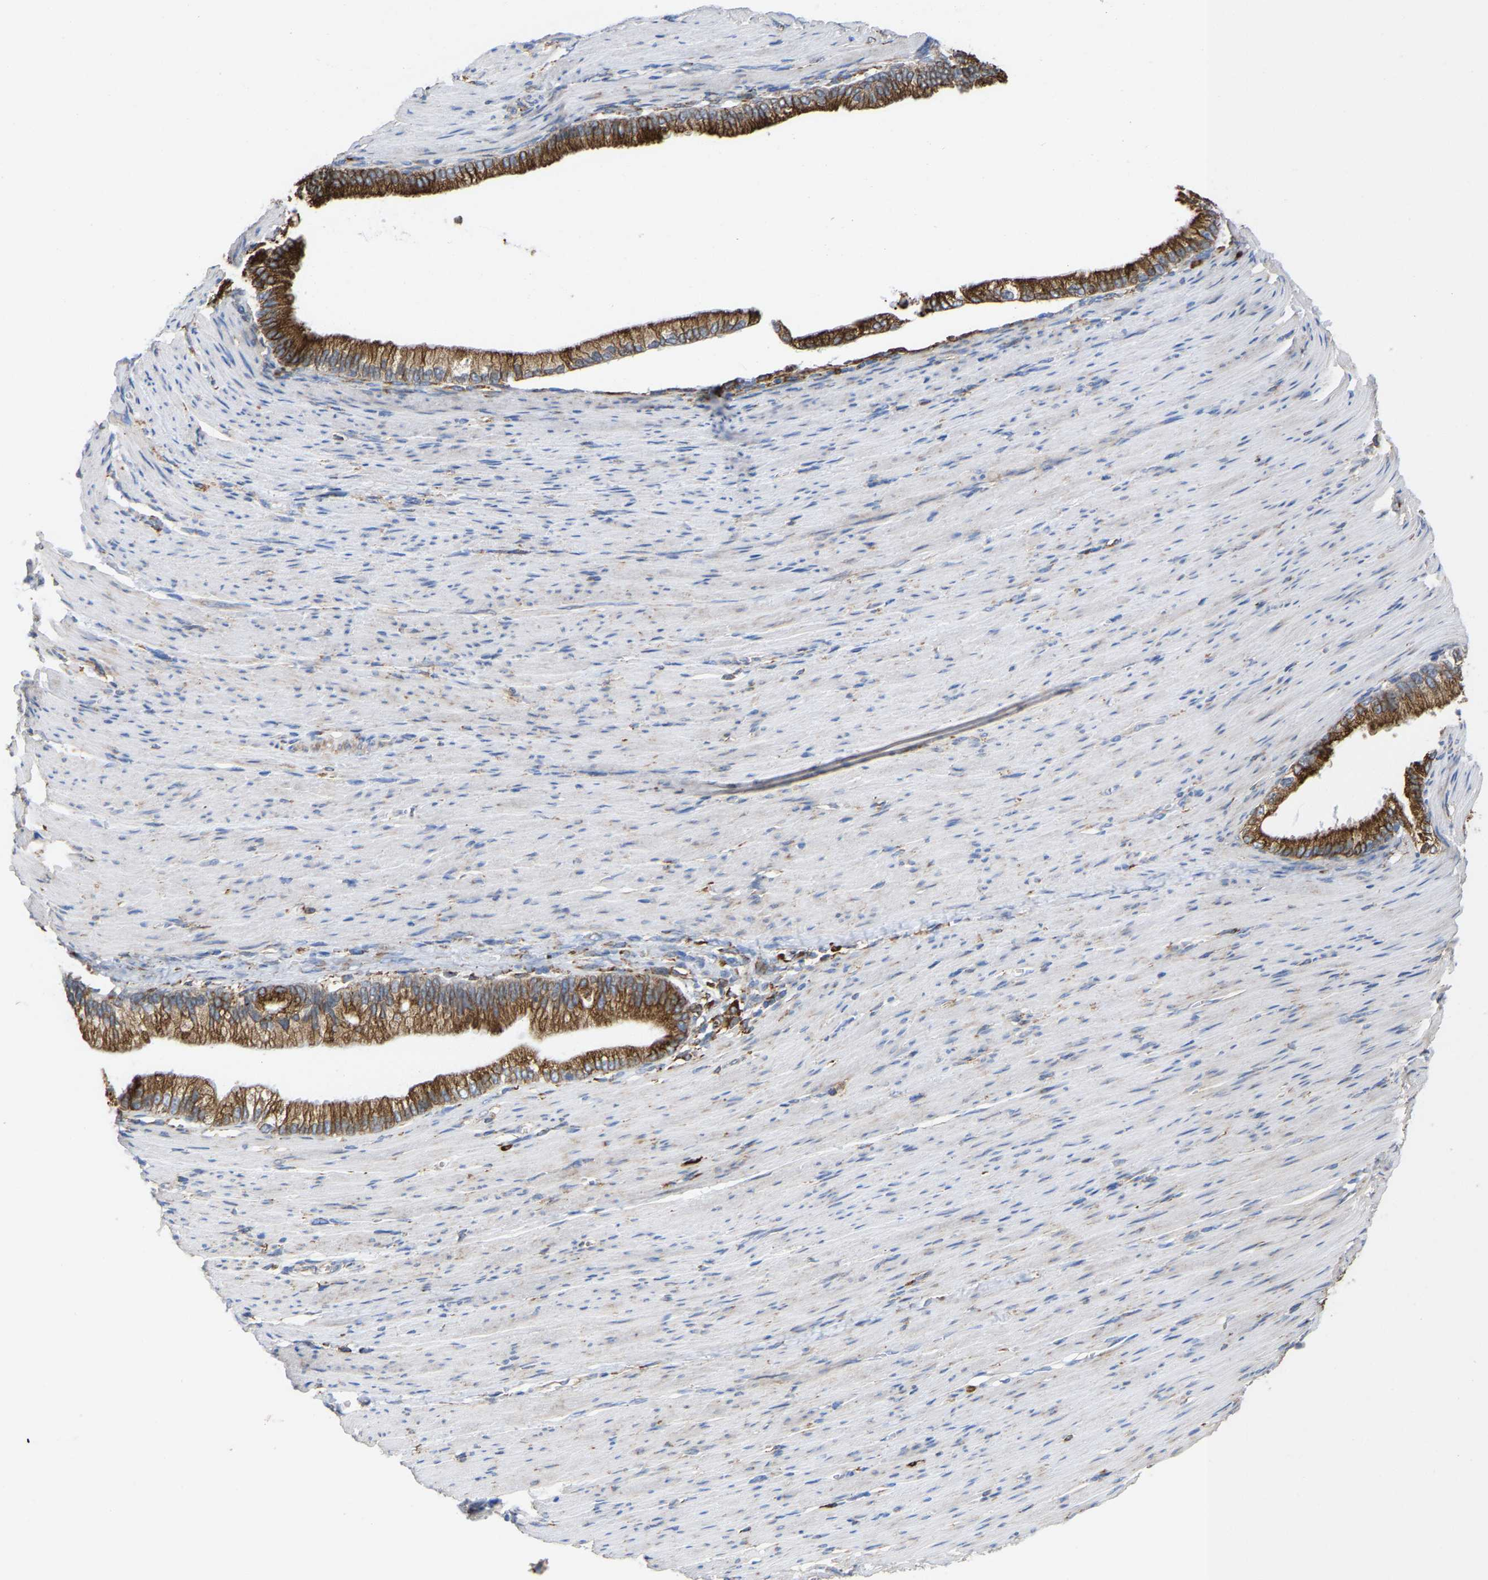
{"staining": {"intensity": "moderate", "quantity": ">75%", "location": "cytoplasmic/membranous"}, "tissue": "pancreatic cancer", "cell_type": "Tumor cells", "image_type": "cancer", "snomed": [{"axis": "morphology", "description": "Adenocarcinoma, NOS"}, {"axis": "topography", "description": "Pancreas"}], "caption": "IHC photomicrograph of human adenocarcinoma (pancreatic) stained for a protein (brown), which demonstrates medium levels of moderate cytoplasmic/membranous expression in approximately >75% of tumor cells.", "gene": "P4HB", "patient": {"sex": "male", "age": 69}}